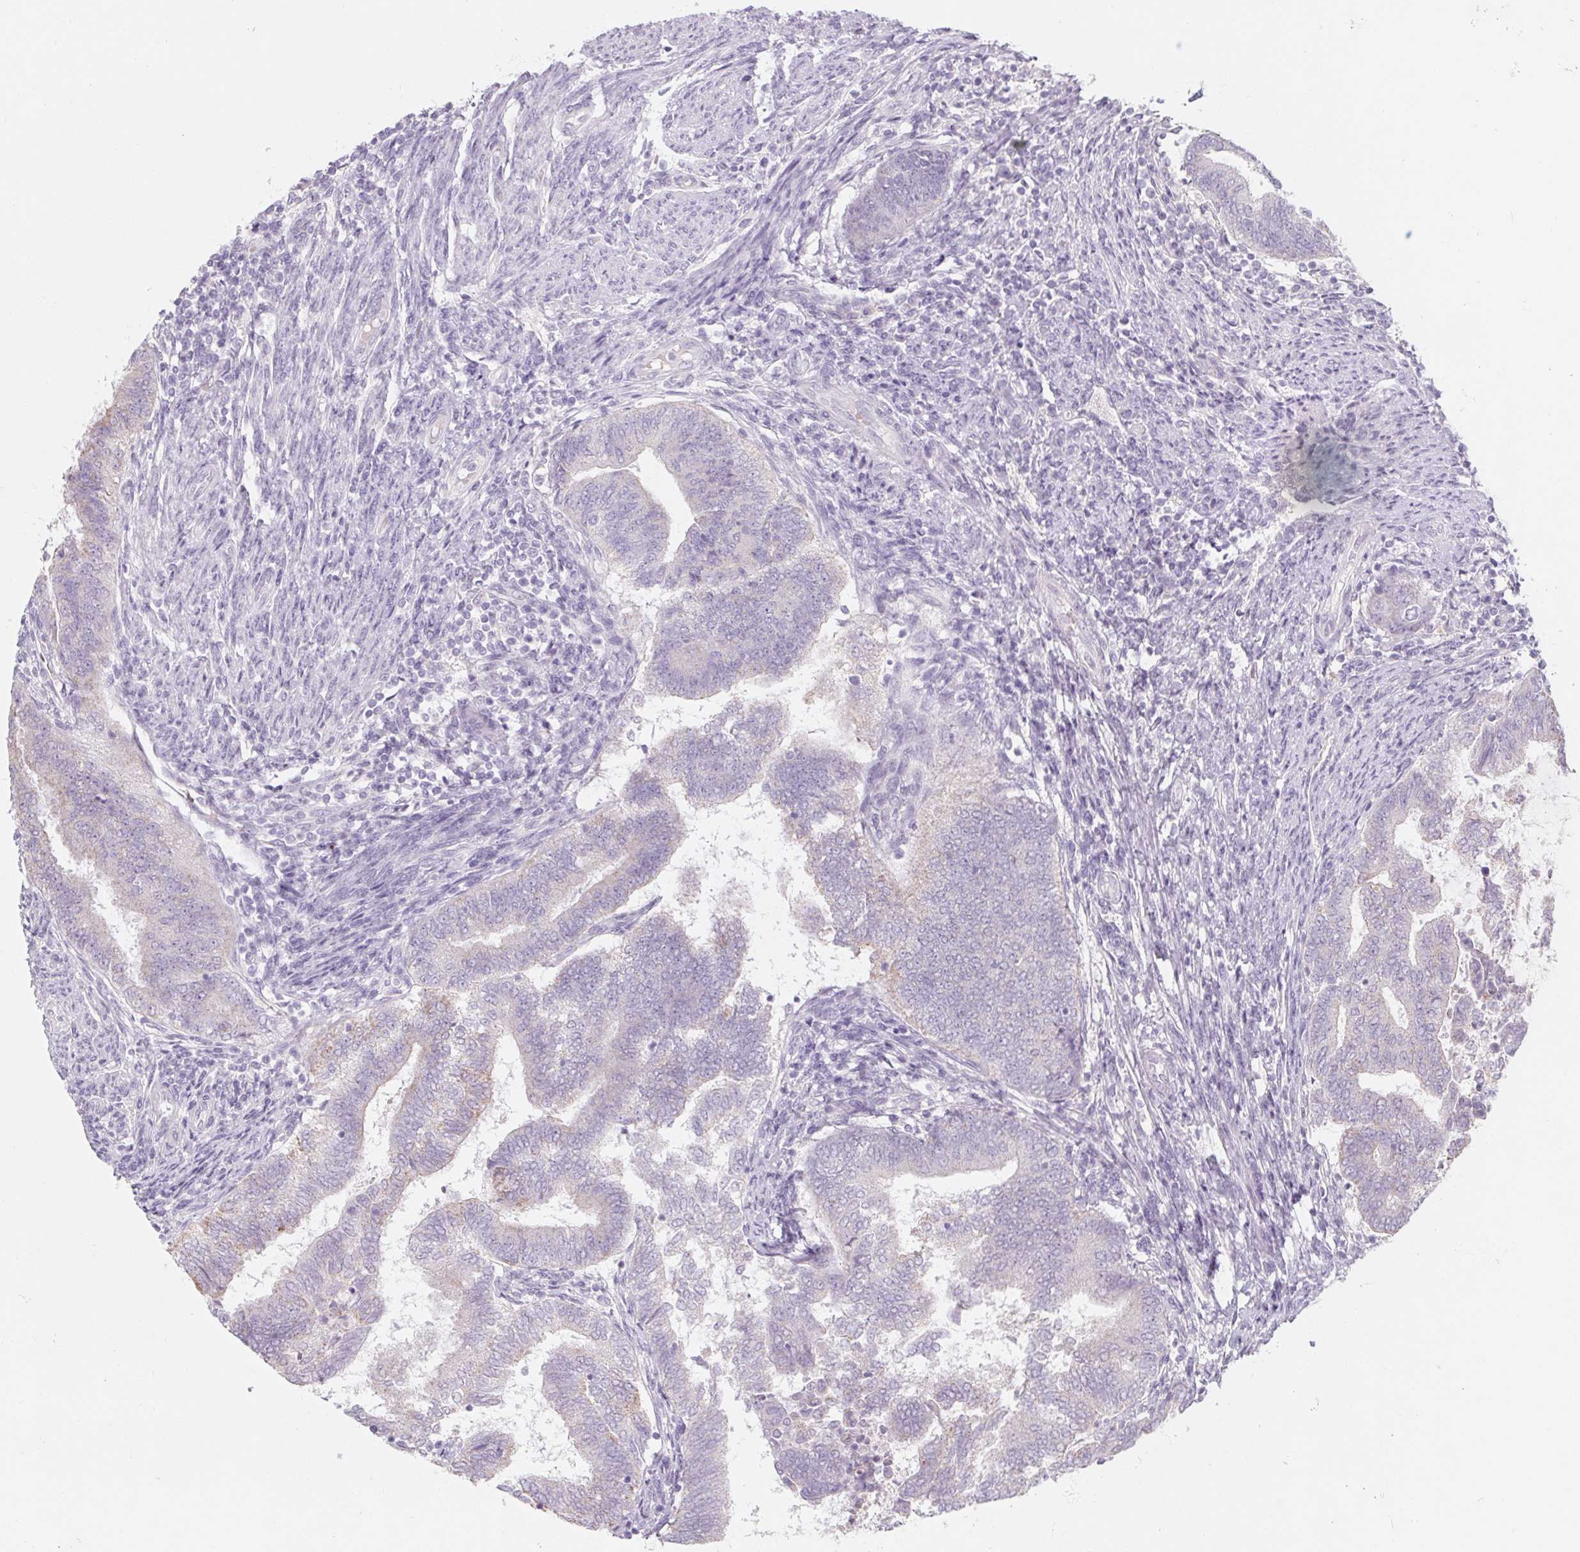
{"staining": {"intensity": "negative", "quantity": "none", "location": "none"}, "tissue": "endometrial cancer", "cell_type": "Tumor cells", "image_type": "cancer", "snomed": [{"axis": "morphology", "description": "Adenocarcinoma, NOS"}, {"axis": "topography", "description": "Endometrium"}], "caption": "IHC of human adenocarcinoma (endometrial) demonstrates no expression in tumor cells.", "gene": "POU1F1", "patient": {"sex": "female", "age": 65}}